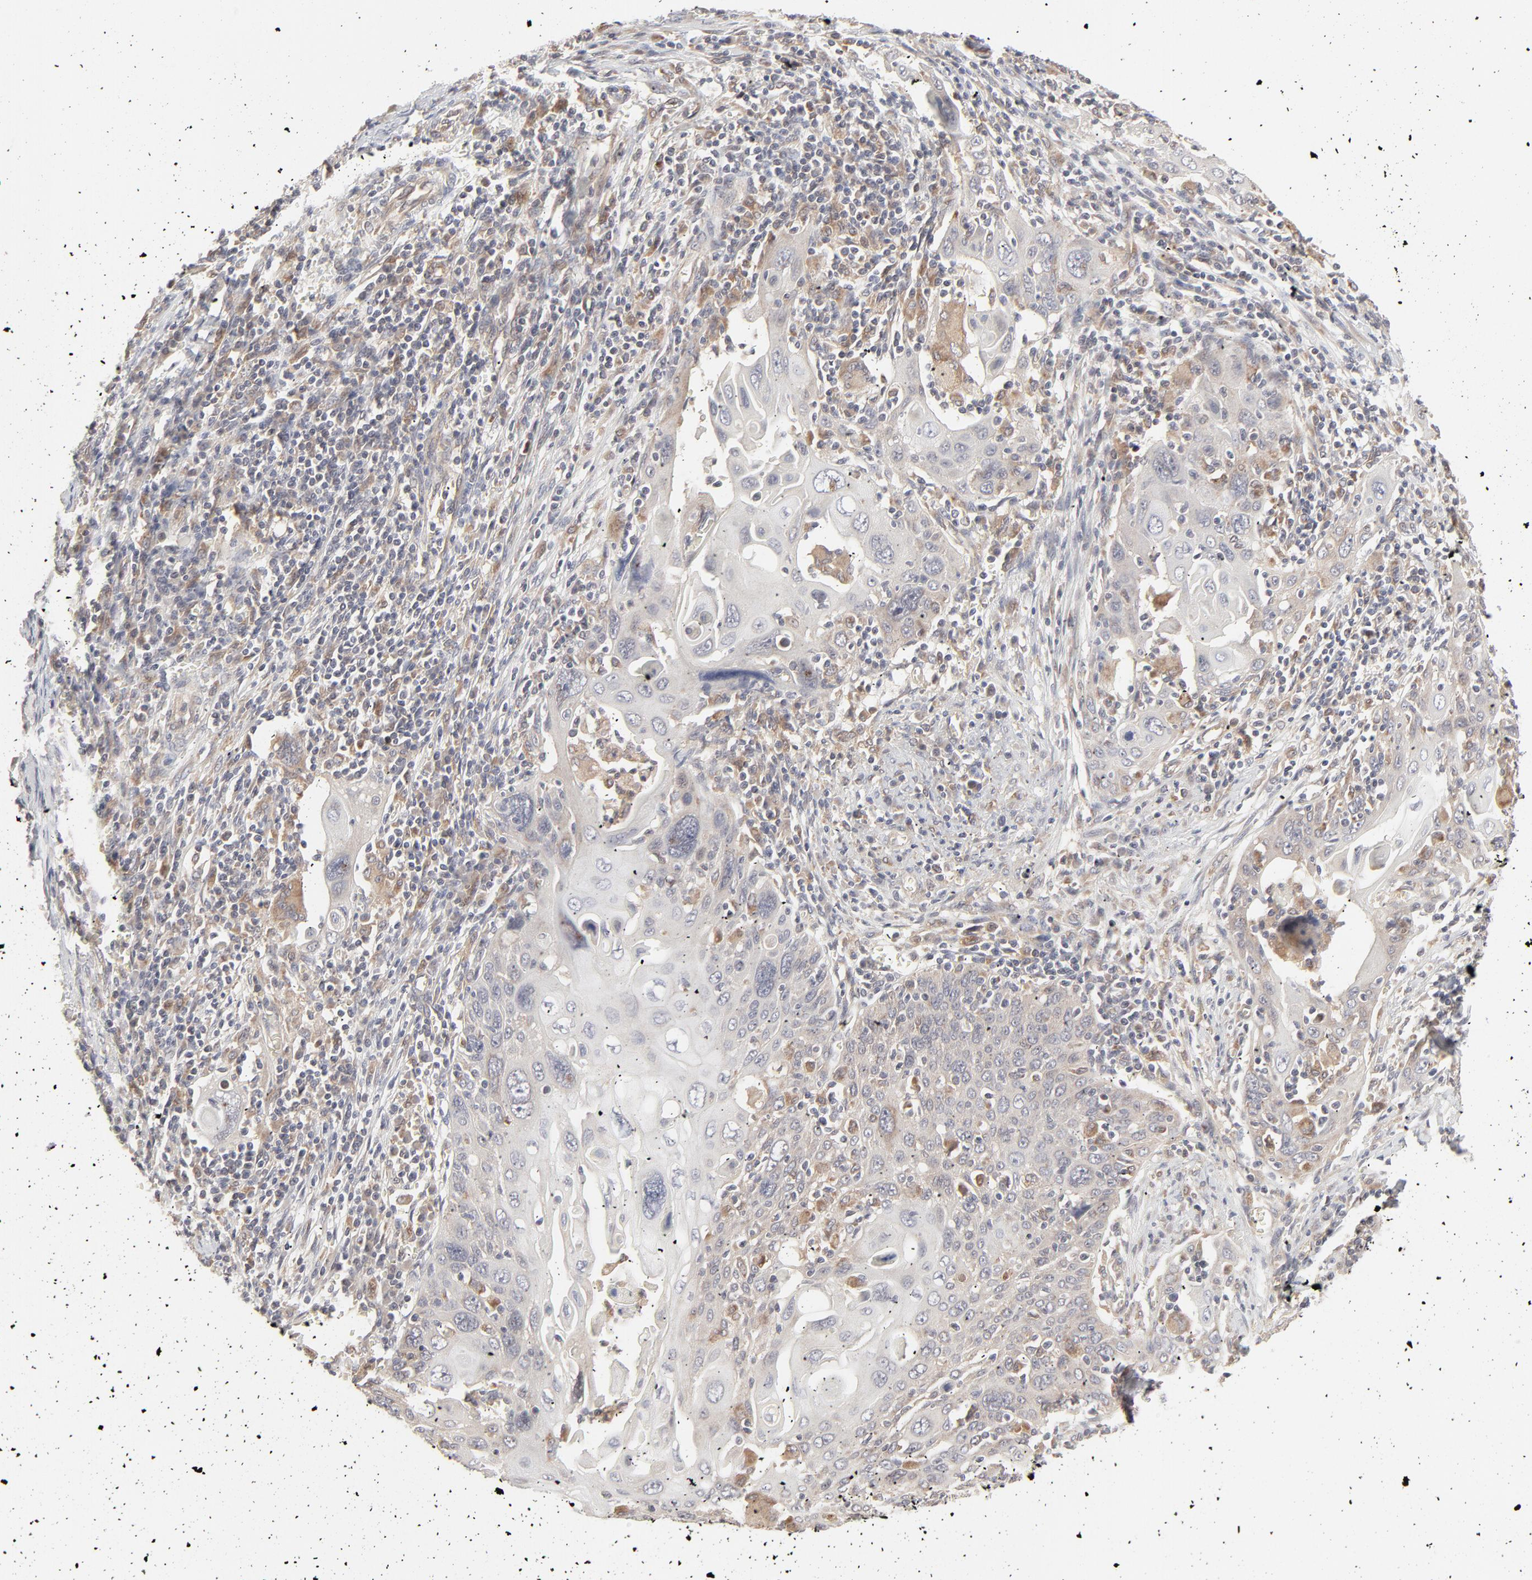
{"staining": {"intensity": "weak", "quantity": "<25%", "location": "cytoplasmic/membranous"}, "tissue": "cervical cancer", "cell_type": "Tumor cells", "image_type": "cancer", "snomed": [{"axis": "morphology", "description": "Squamous cell carcinoma, NOS"}, {"axis": "topography", "description": "Cervix"}], "caption": "IHC micrograph of cervical squamous cell carcinoma stained for a protein (brown), which demonstrates no staining in tumor cells.", "gene": "RAB5C", "patient": {"sex": "female", "age": 54}}